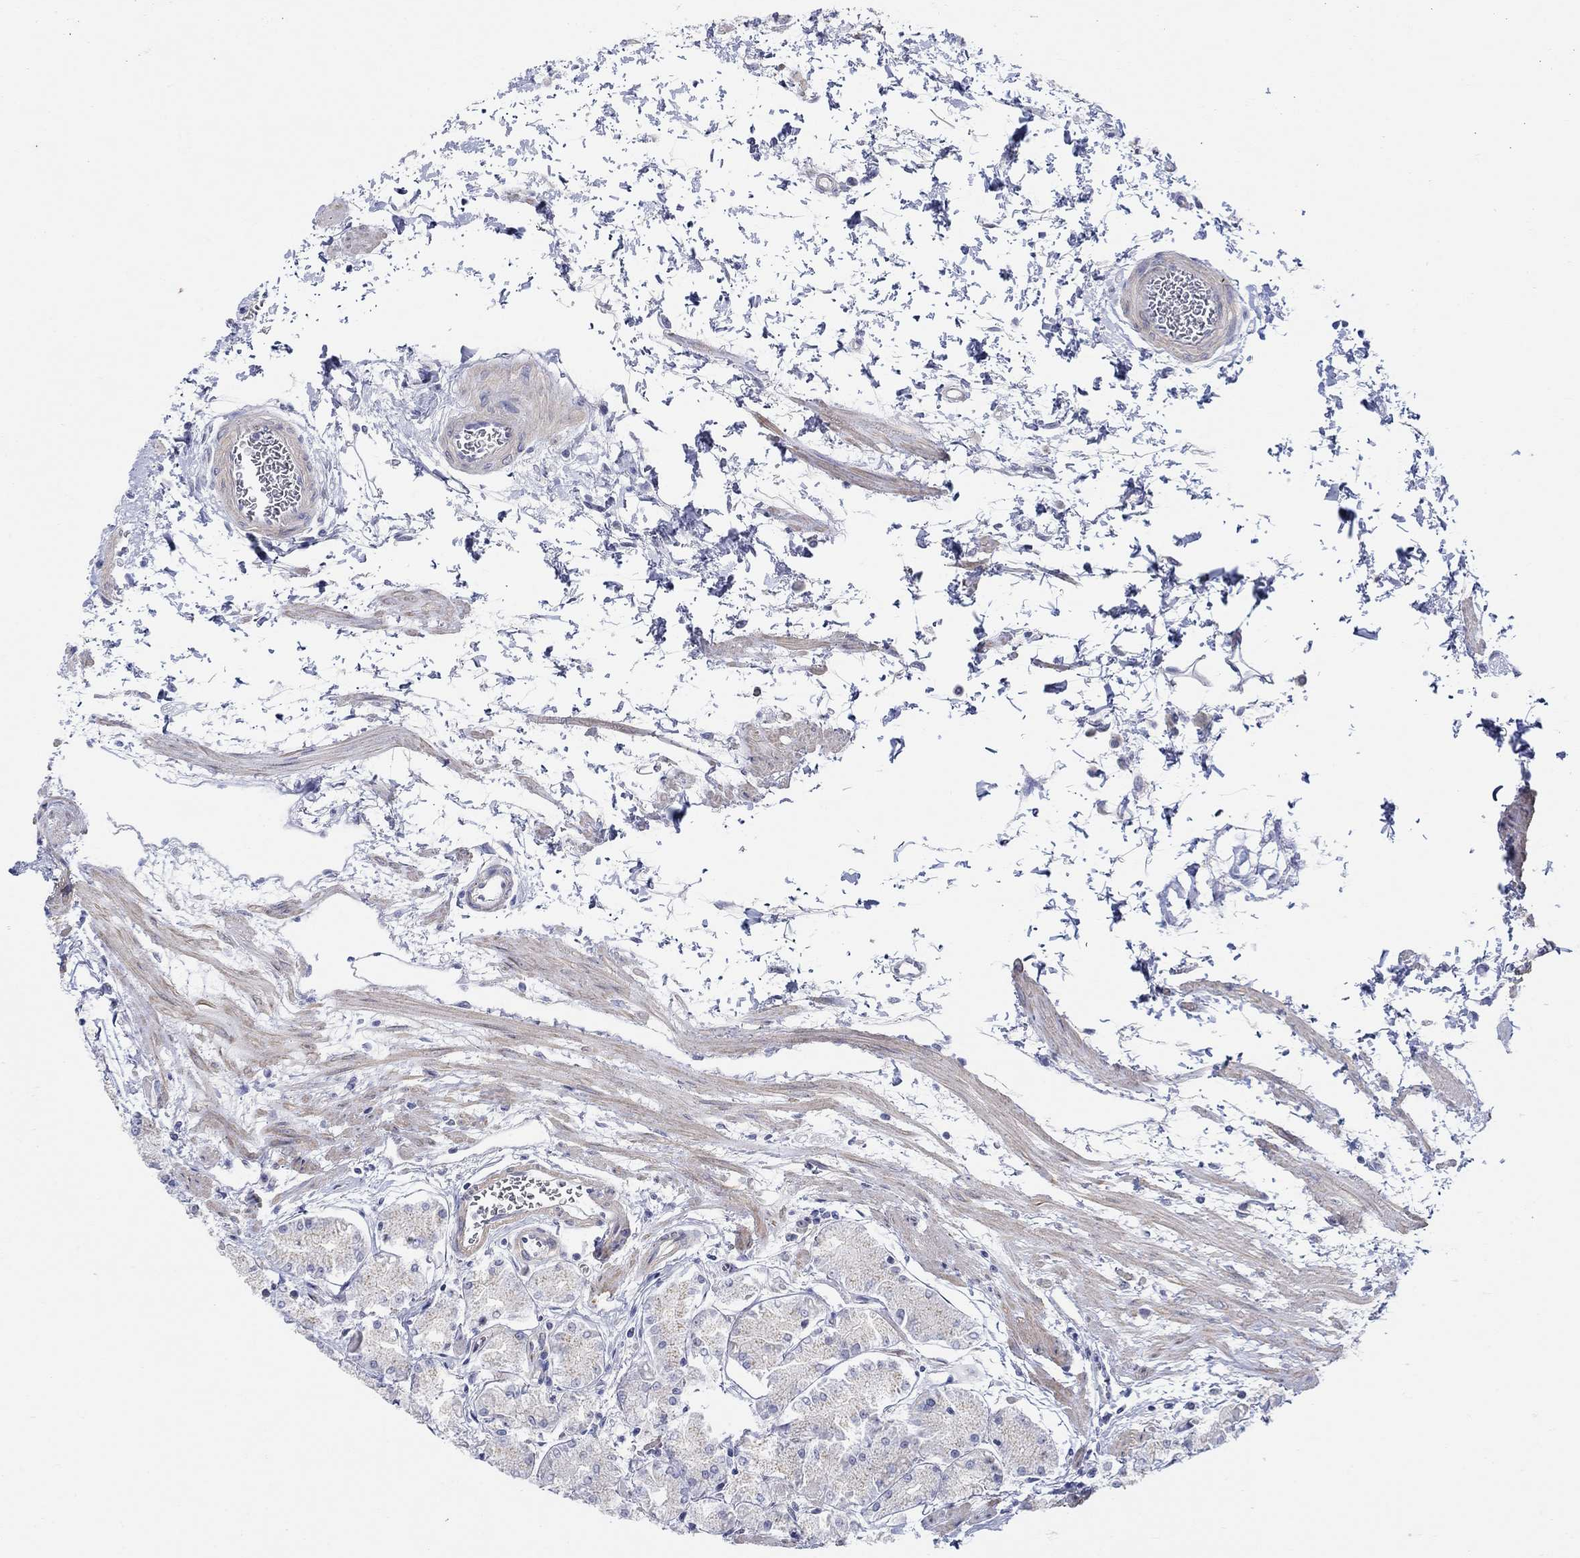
{"staining": {"intensity": "weak", "quantity": "<25%", "location": "cytoplasmic/membranous"}, "tissue": "stomach", "cell_type": "Glandular cells", "image_type": "normal", "snomed": [{"axis": "morphology", "description": "Normal tissue, NOS"}, {"axis": "topography", "description": "Stomach, upper"}], "caption": "IHC histopathology image of unremarkable stomach: stomach stained with DAB shows no significant protein staining in glandular cells.", "gene": "KRT222", "patient": {"sex": "male", "age": 60}}